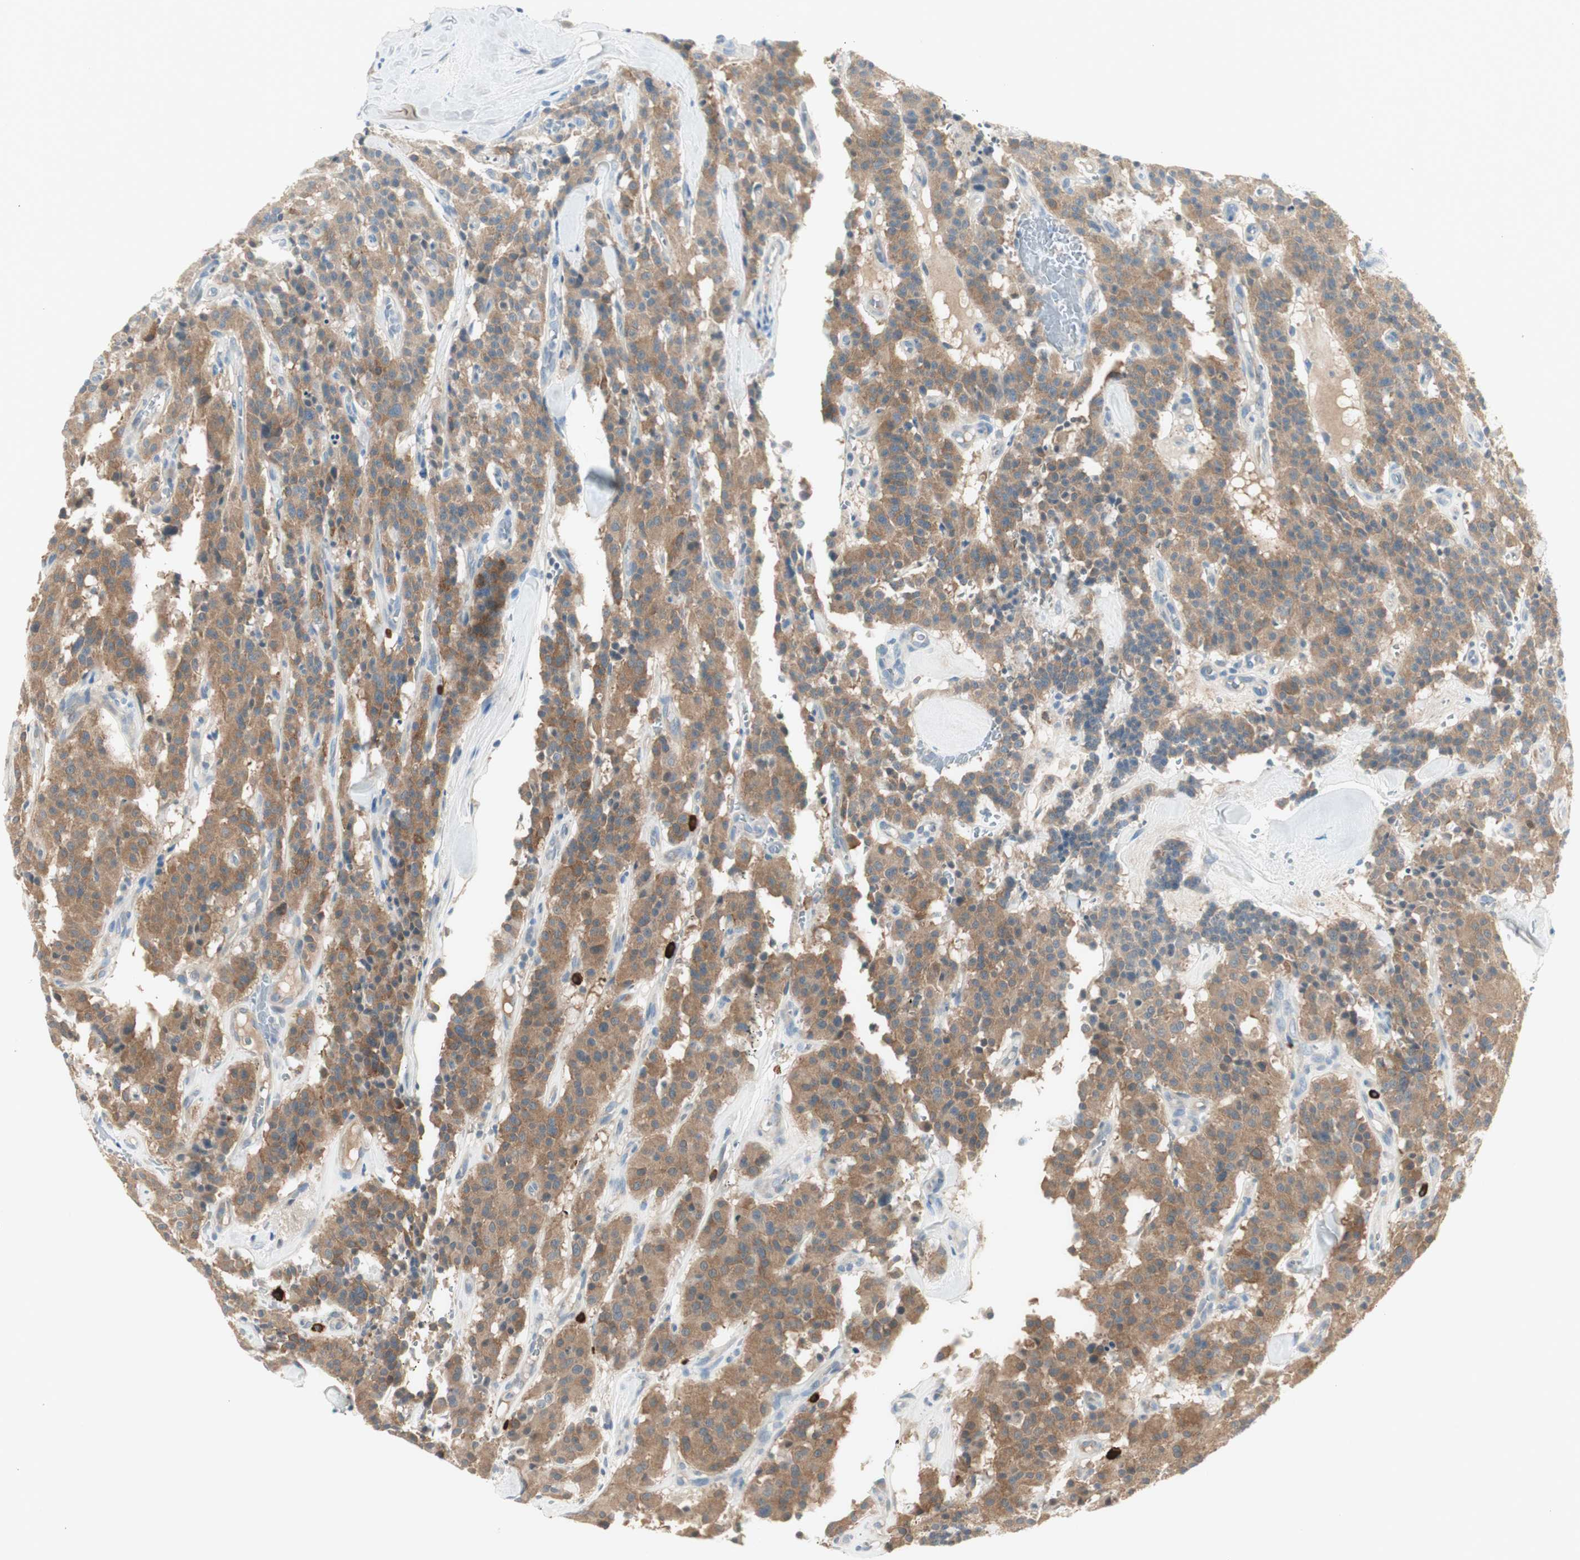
{"staining": {"intensity": "moderate", "quantity": ">75%", "location": "cytoplasmic/membranous"}, "tissue": "carcinoid", "cell_type": "Tumor cells", "image_type": "cancer", "snomed": [{"axis": "morphology", "description": "Carcinoid, malignant, NOS"}, {"axis": "topography", "description": "Lung"}], "caption": "High-magnification brightfield microscopy of carcinoid stained with DAB (3,3'-diaminobenzidine) (brown) and counterstained with hematoxylin (blue). tumor cells exhibit moderate cytoplasmic/membranous positivity is present in approximately>75% of cells.", "gene": "MAPRE3", "patient": {"sex": "male", "age": 30}}